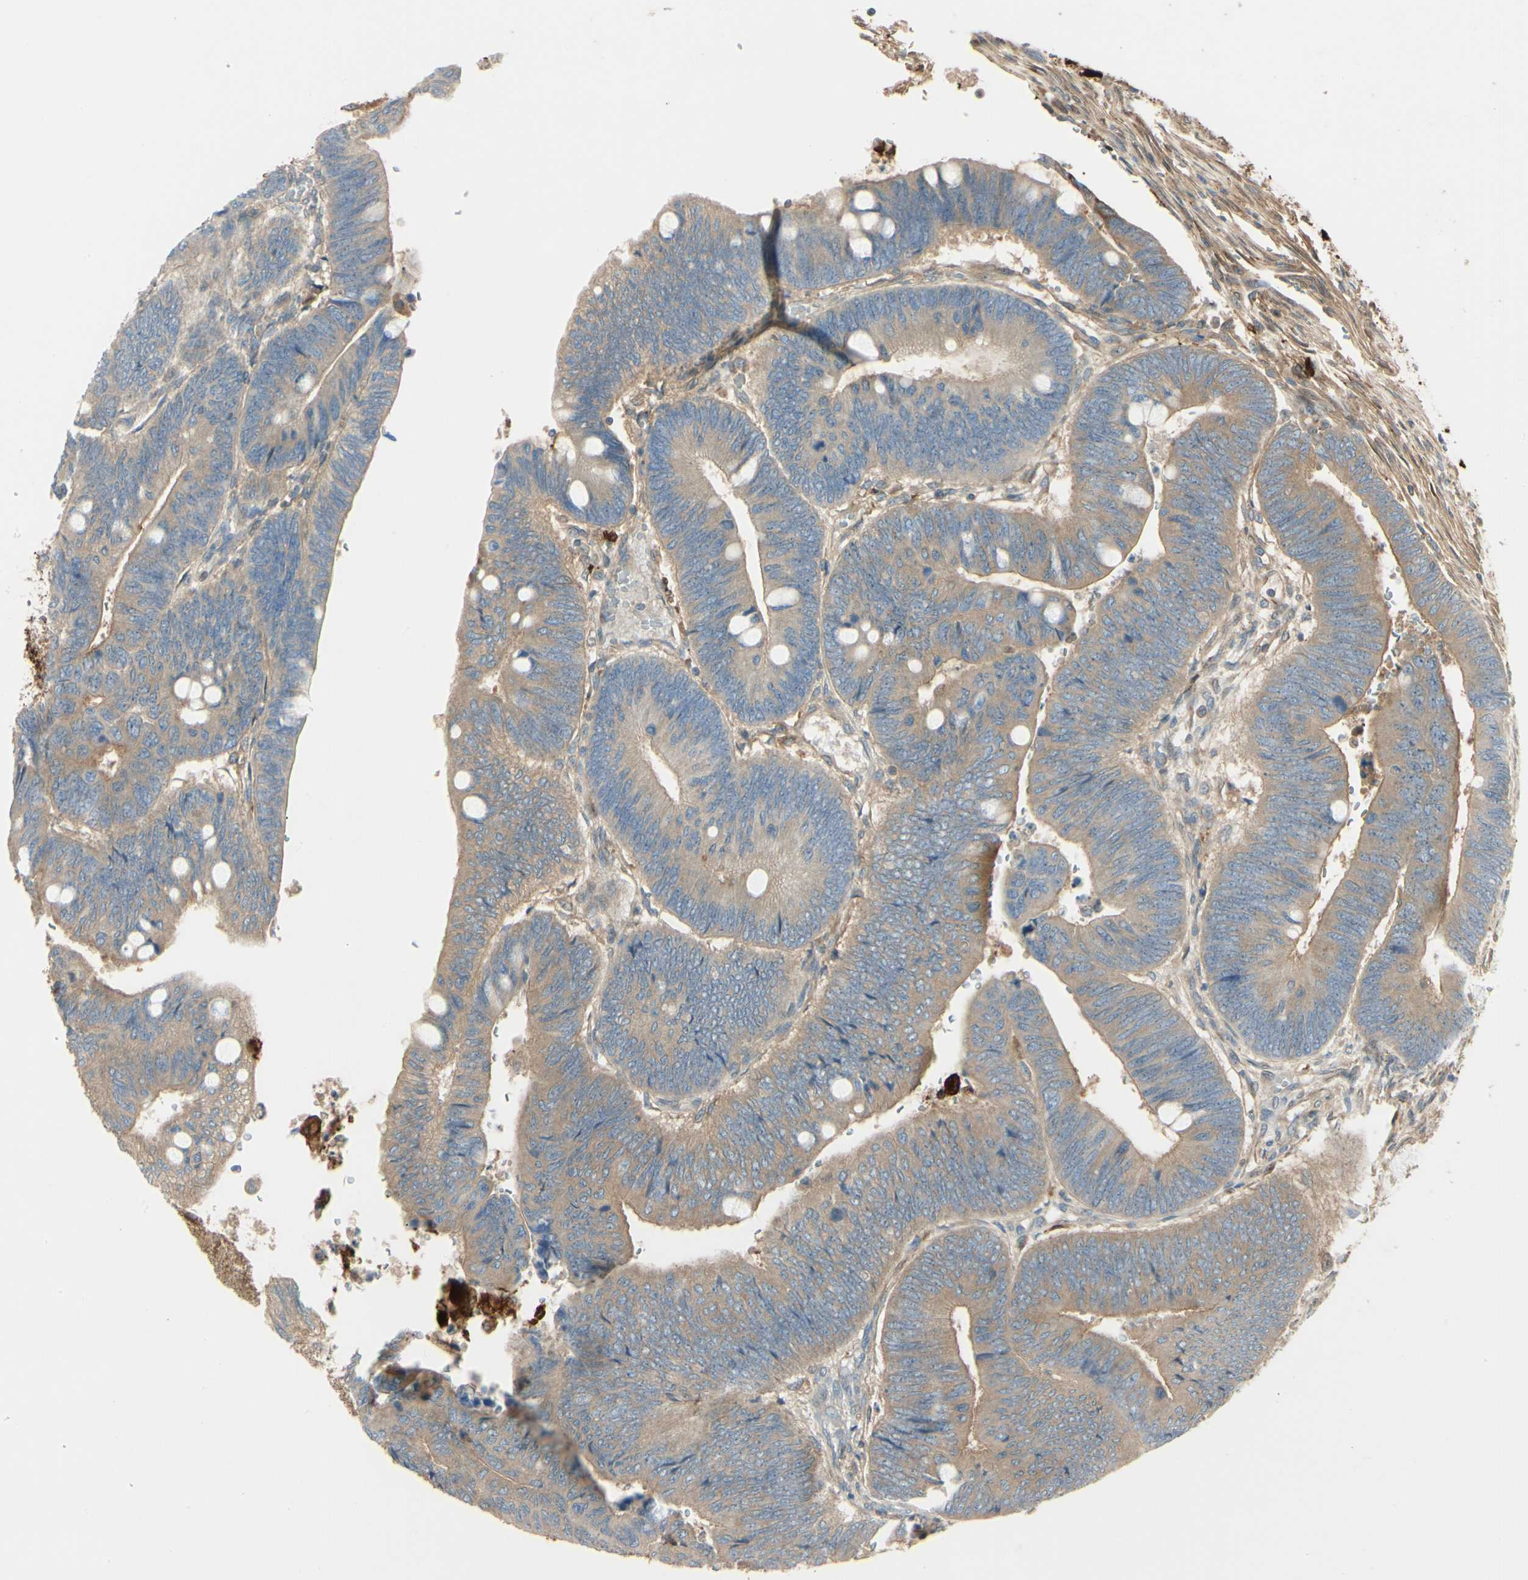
{"staining": {"intensity": "weak", "quantity": ">75%", "location": "cytoplasmic/membranous"}, "tissue": "colorectal cancer", "cell_type": "Tumor cells", "image_type": "cancer", "snomed": [{"axis": "morphology", "description": "Normal tissue, NOS"}, {"axis": "morphology", "description": "Adenocarcinoma, NOS"}, {"axis": "topography", "description": "Rectum"}, {"axis": "topography", "description": "Peripheral nerve tissue"}], "caption": "A photomicrograph of colorectal adenocarcinoma stained for a protein shows weak cytoplasmic/membranous brown staining in tumor cells. (Stains: DAB (3,3'-diaminobenzidine) in brown, nuclei in blue, Microscopy: brightfield microscopy at high magnification).", "gene": "FTH1", "patient": {"sex": "male", "age": 92}}